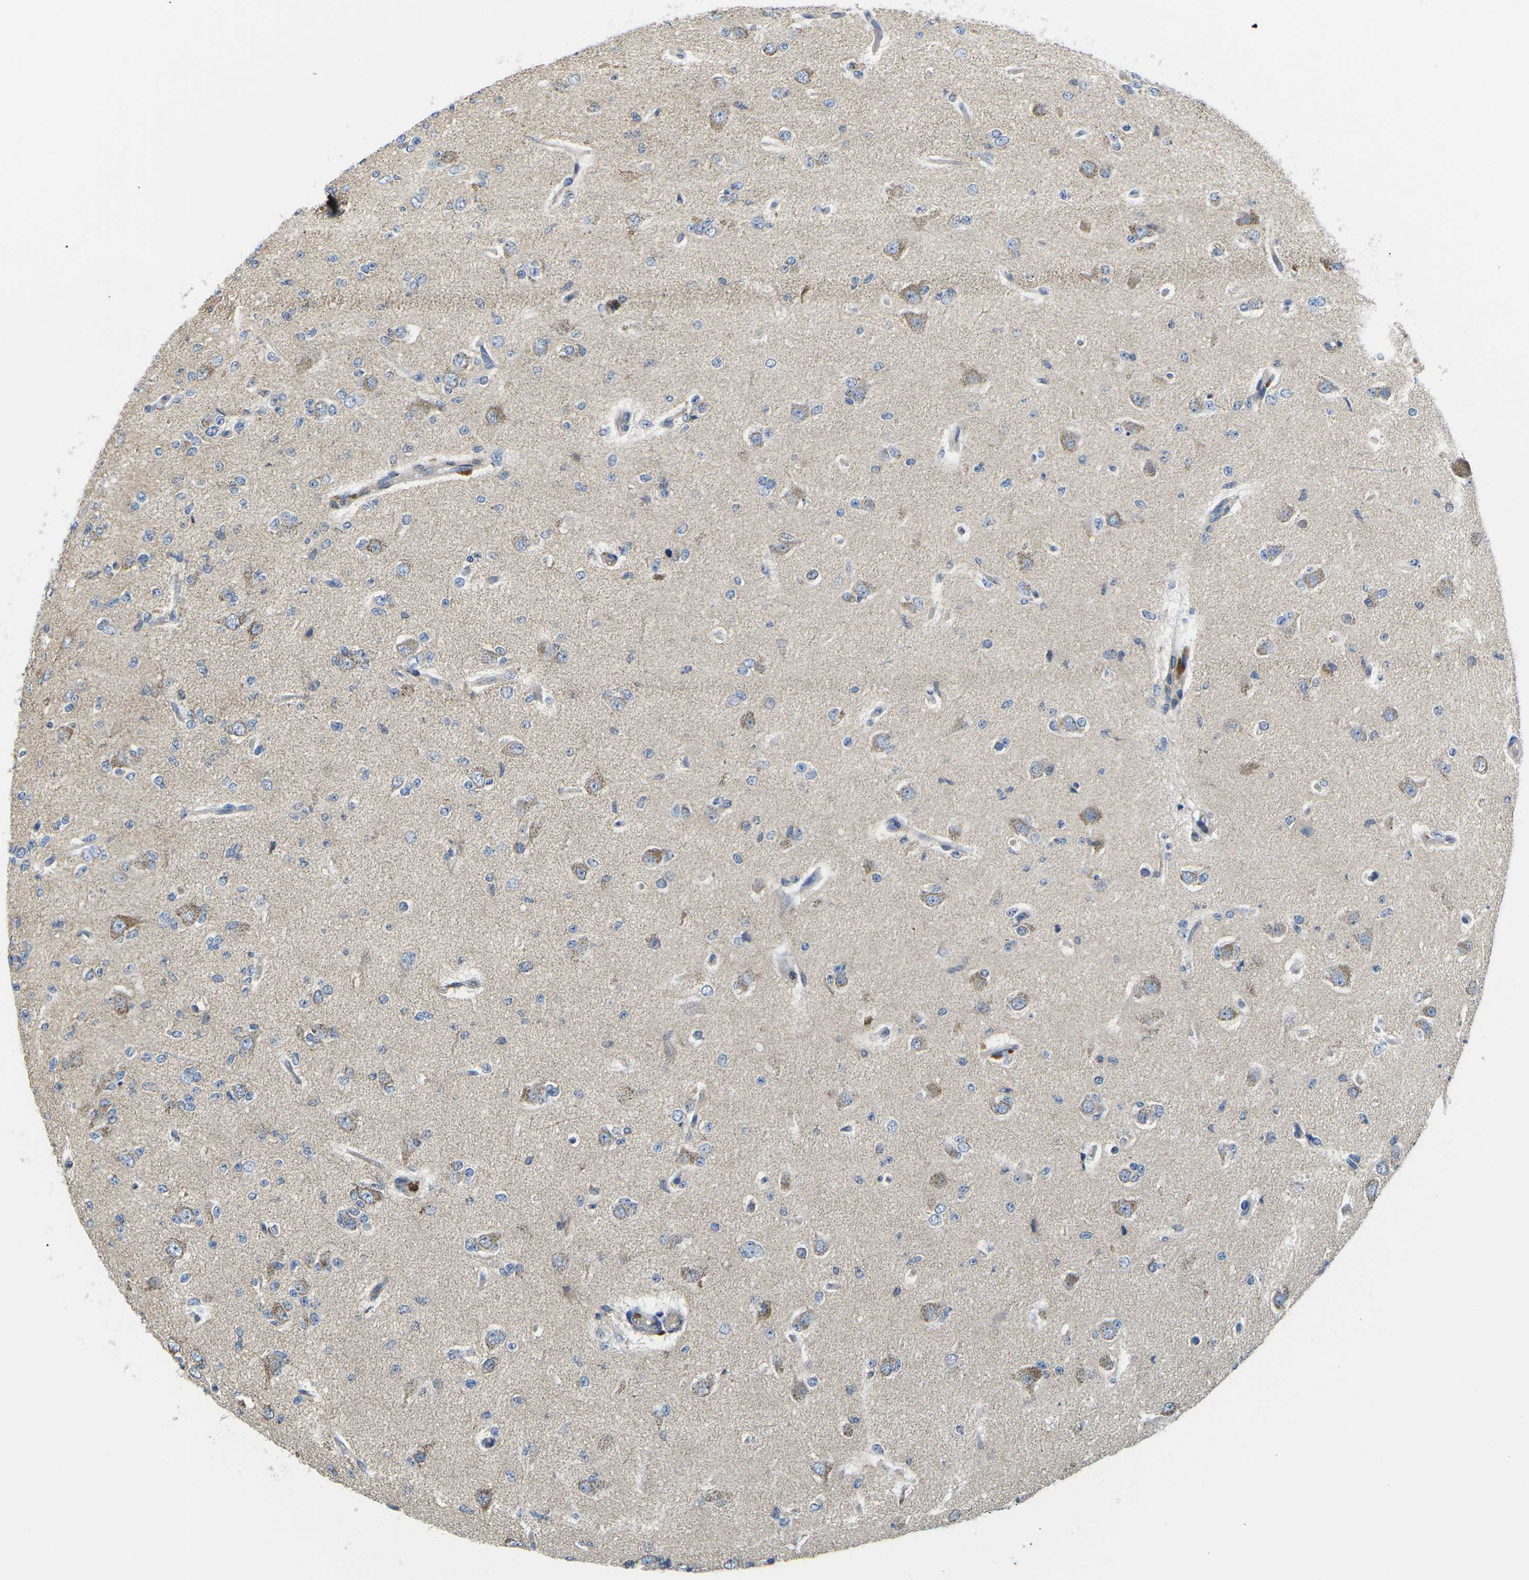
{"staining": {"intensity": "weak", "quantity": "25%-75%", "location": "cytoplasmic/membranous"}, "tissue": "glioma", "cell_type": "Tumor cells", "image_type": "cancer", "snomed": [{"axis": "morphology", "description": "Glioma, malignant, Low grade"}, {"axis": "topography", "description": "Brain"}], "caption": "Weak cytoplasmic/membranous protein expression is appreciated in about 25%-75% of tumor cells in glioma. The protein of interest is stained brown, and the nuclei are stained in blue (DAB IHC with brightfield microscopy, high magnification).", "gene": "TMEFF2", "patient": {"sex": "male", "age": 38}}